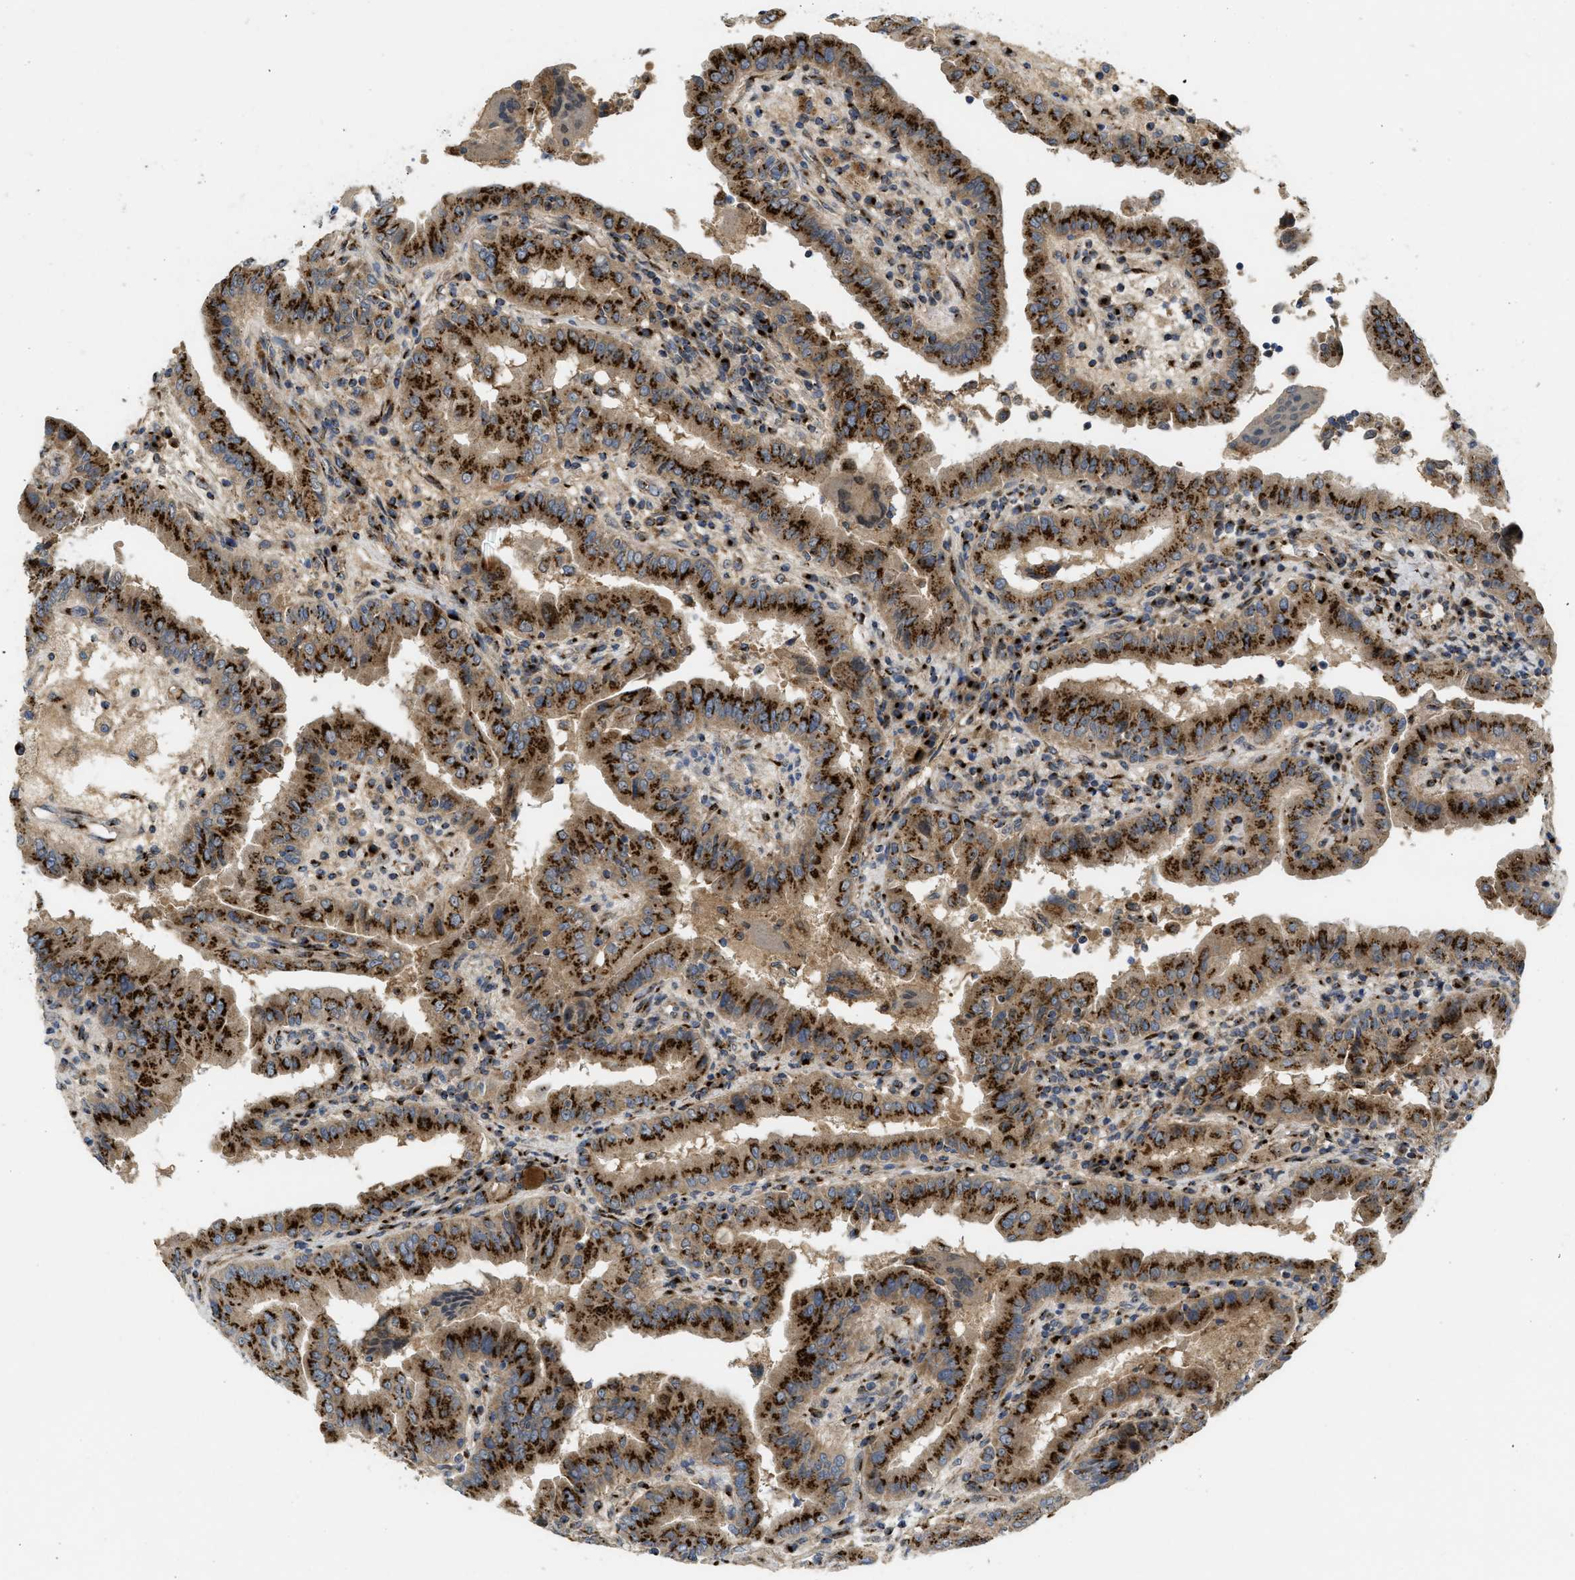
{"staining": {"intensity": "strong", "quantity": ">75%", "location": "cytoplasmic/membranous"}, "tissue": "thyroid cancer", "cell_type": "Tumor cells", "image_type": "cancer", "snomed": [{"axis": "morphology", "description": "Papillary adenocarcinoma, NOS"}, {"axis": "topography", "description": "Thyroid gland"}], "caption": "This image reveals immunohistochemistry staining of thyroid papillary adenocarcinoma, with high strong cytoplasmic/membranous staining in approximately >75% of tumor cells.", "gene": "ZNF70", "patient": {"sex": "male", "age": 33}}